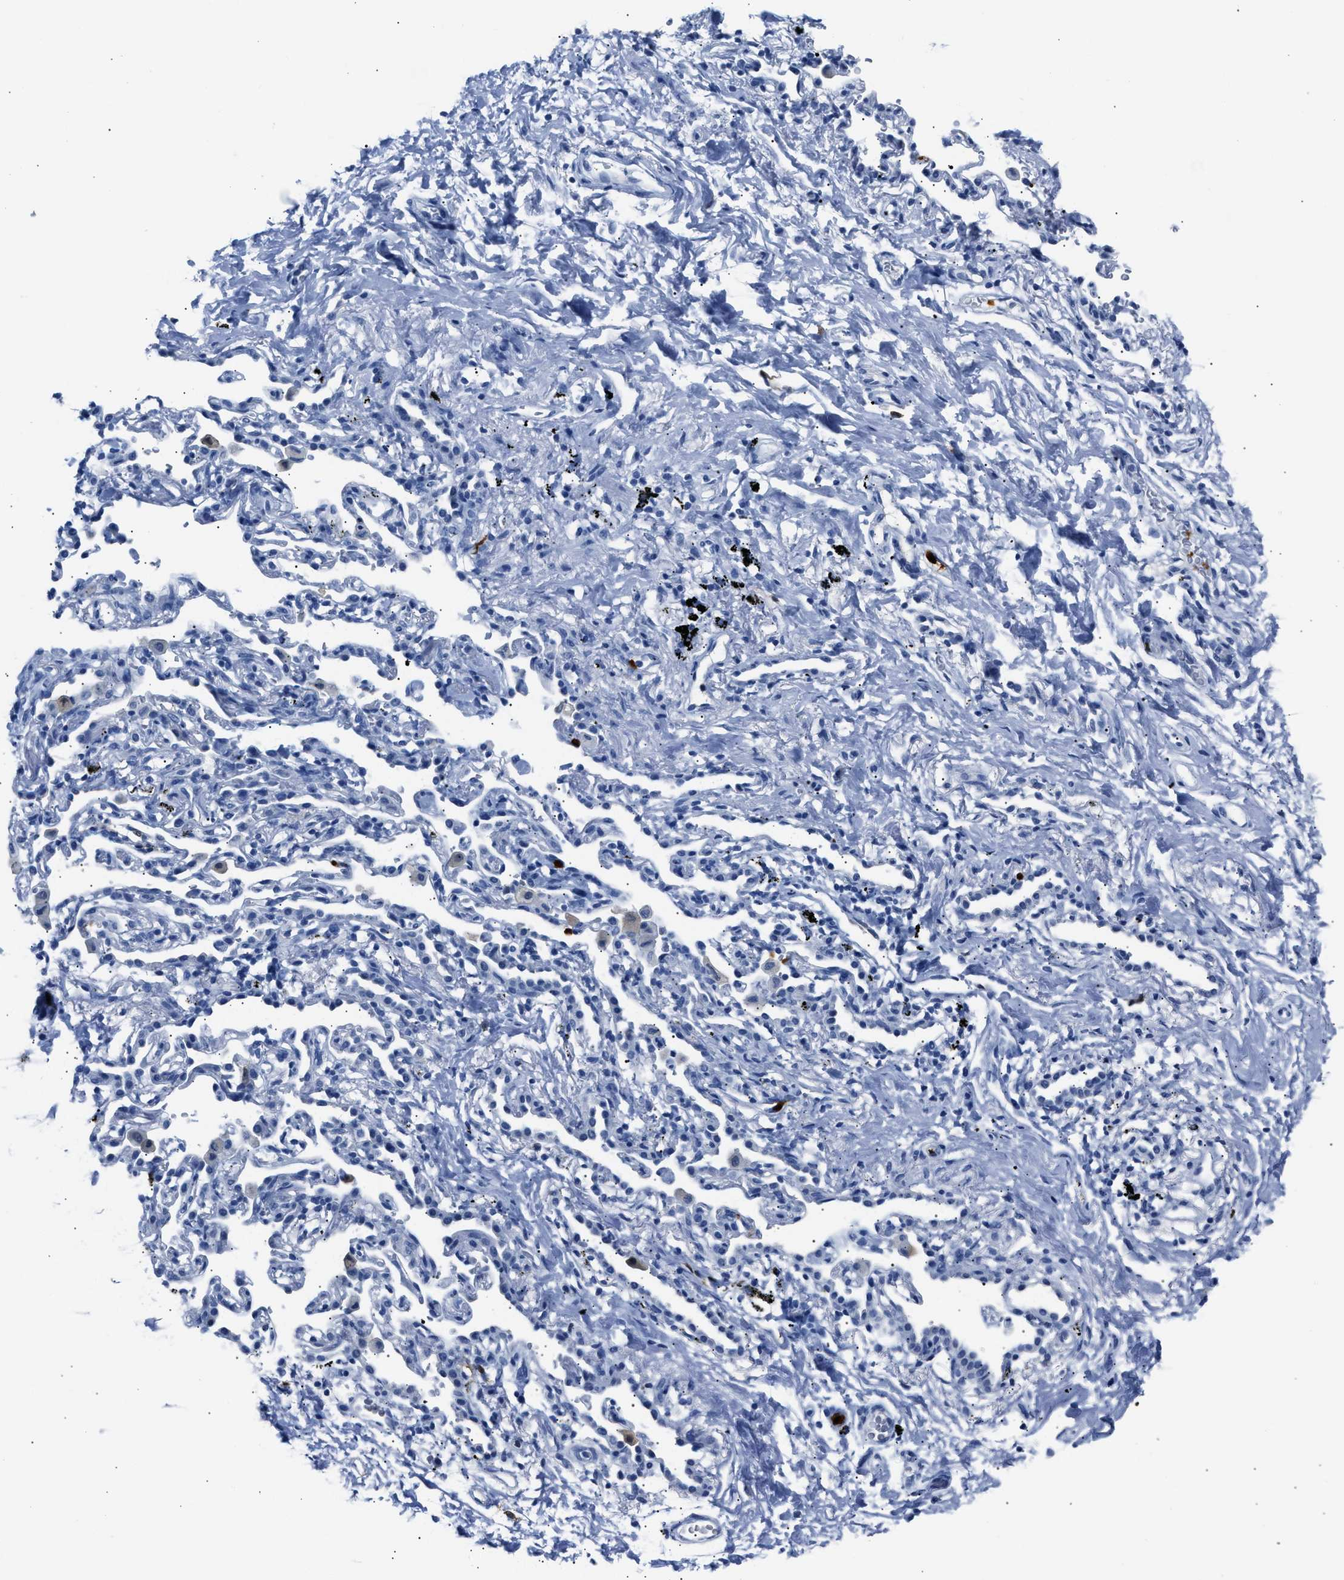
{"staining": {"intensity": "negative", "quantity": "none", "location": "none"}, "tissue": "adipose tissue", "cell_type": "Adipocytes", "image_type": "normal", "snomed": [{"axis": "morphology", "description": "Normal tissue, NOS"}, {"axis": "topography", "description": "Cartilage tissue"}, {"axis": "topography", "description": "Bronchus"}], "caption": "IHC of benign human adipose tissue displays no positivity in adipocytes. (Brightfield microscopy of DAB (3,3'-diaminobenzidine) immunohistochemistry at high magnification).", "gene": "S100P", "patient": {"sex": "female", "age": 53}}